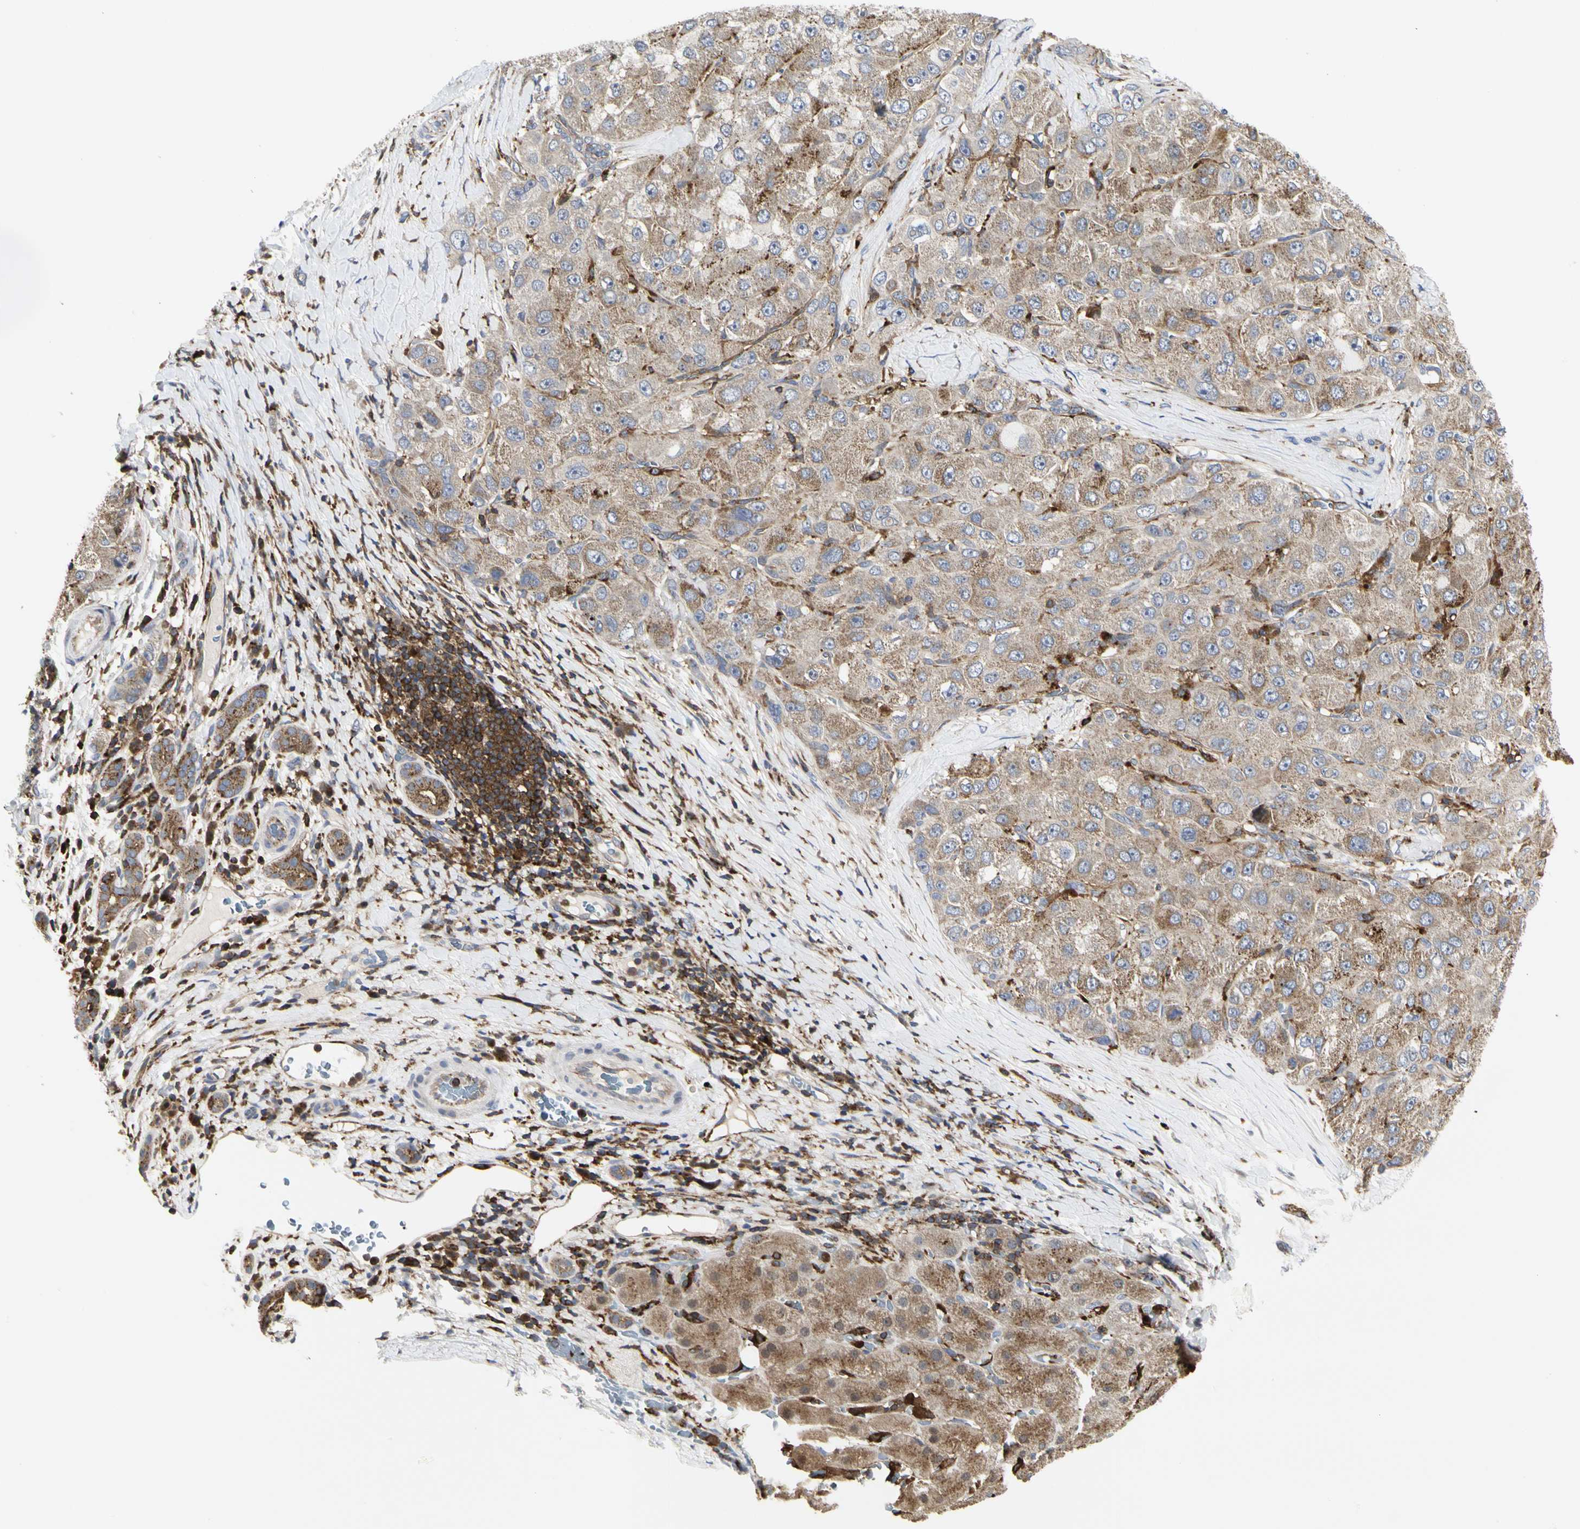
{"staining": {"intensity": "weak", "quantity": ">75%", "location": "cytoplasmic/membranous"}, "tissue": "liver cancer", "cell_type": "Tumor cells", "image_type": "cancer", "snomed": [{"axis": "morphology", "description": "Carcinoma, Hepatocellular, NOS"}, {"axis": "topography", "description": "Liver"}], "caption": "Brown immunohistochemical staining in human liver cancer (hepatocellular carcinoma) displays weak cytoplasmic/membranous expression in approximately >75% of tumor cells.", "gene": "NAPG", "patient": {"sex": "male", "age": 80}}